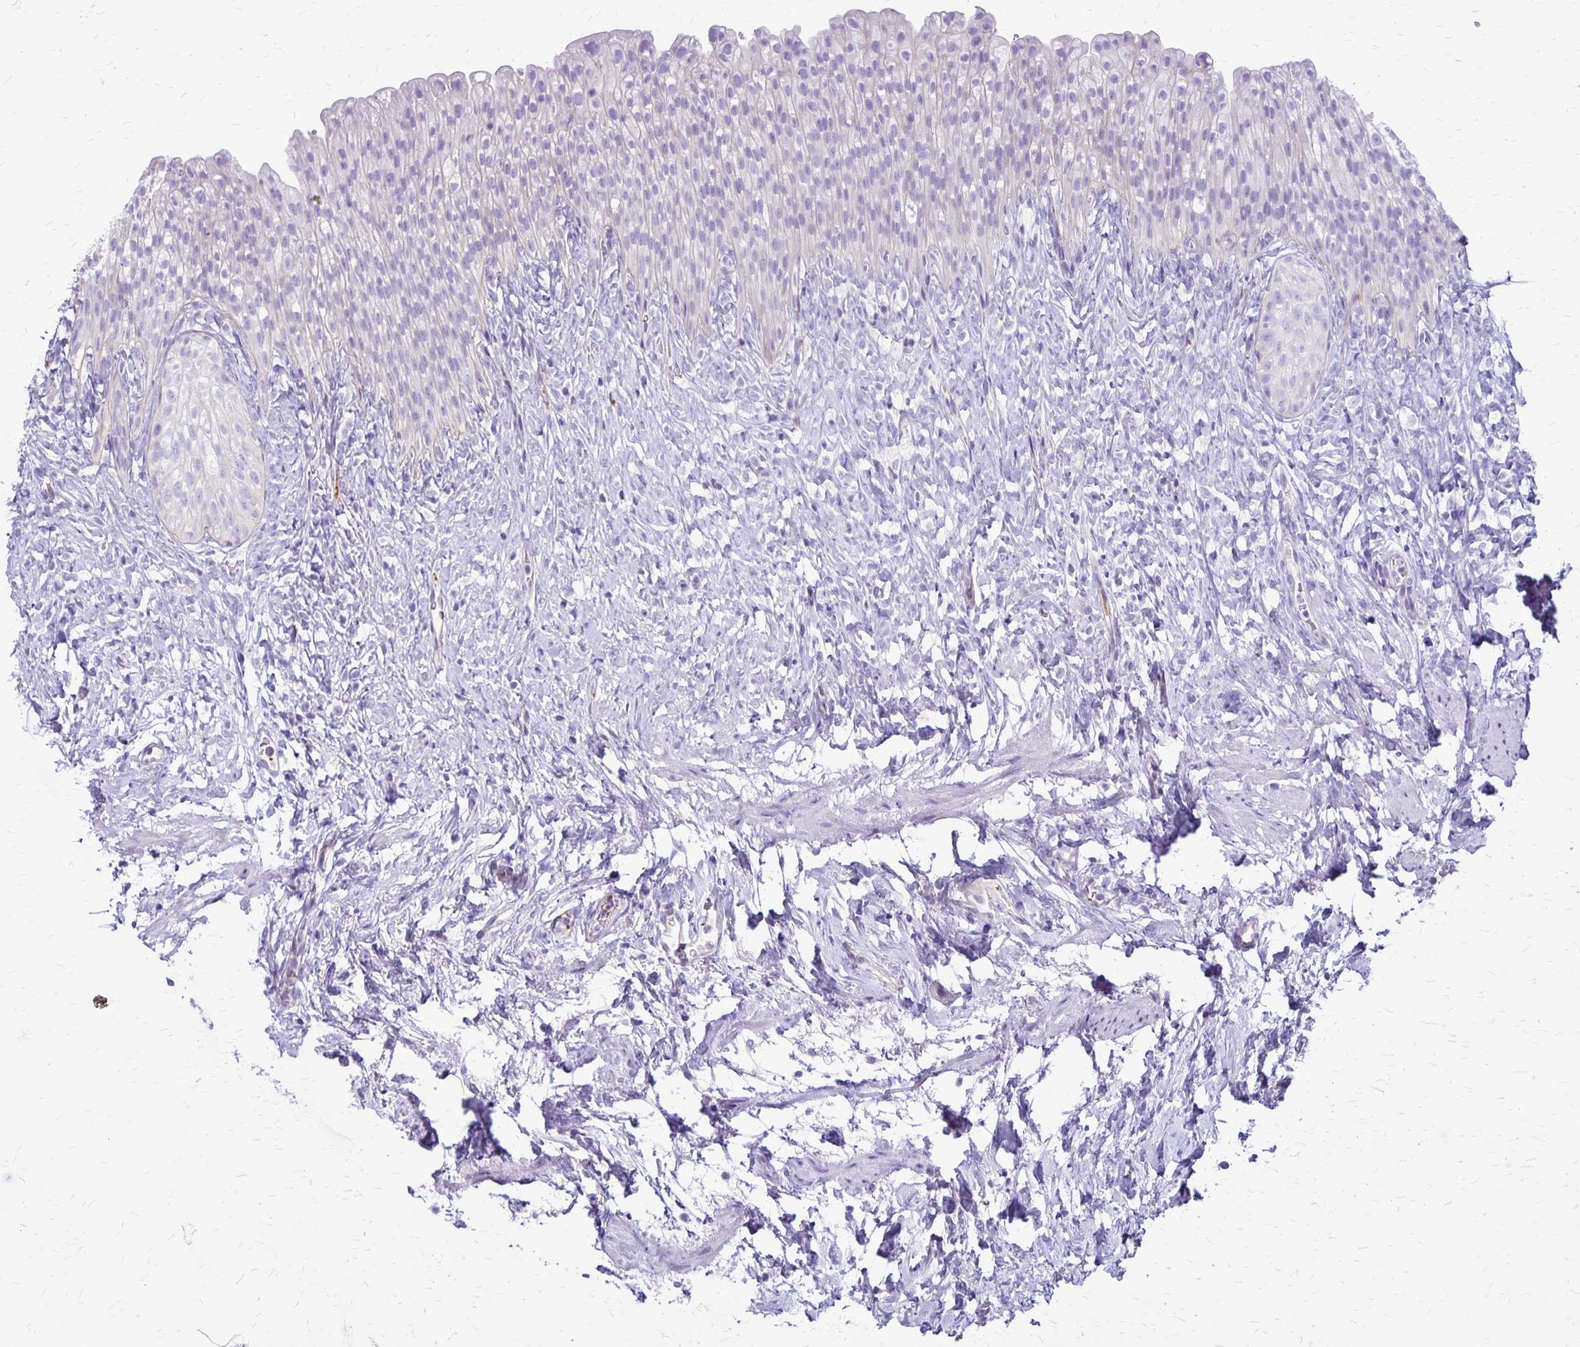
{"staining": {"intensity": "negative", "quantity": "none", "location": "none"}, "tissue": "urinary bladder", "cell_type": "Urothelial cells", "image_type": "normal", "snomed": [{"axis": "morphology", "description": "Normal tissue, NOS"}, {"axis": "topography", "description": "Urinary bladder"}, {"axis": "topography", "description": "Prostate"}], "caption": "This is an IHC histopathology image of benign human urinary bladder. There is no staining in urothelial cells.", "gene": "GP9", "patient": {"sex": "male", "age": 76}}